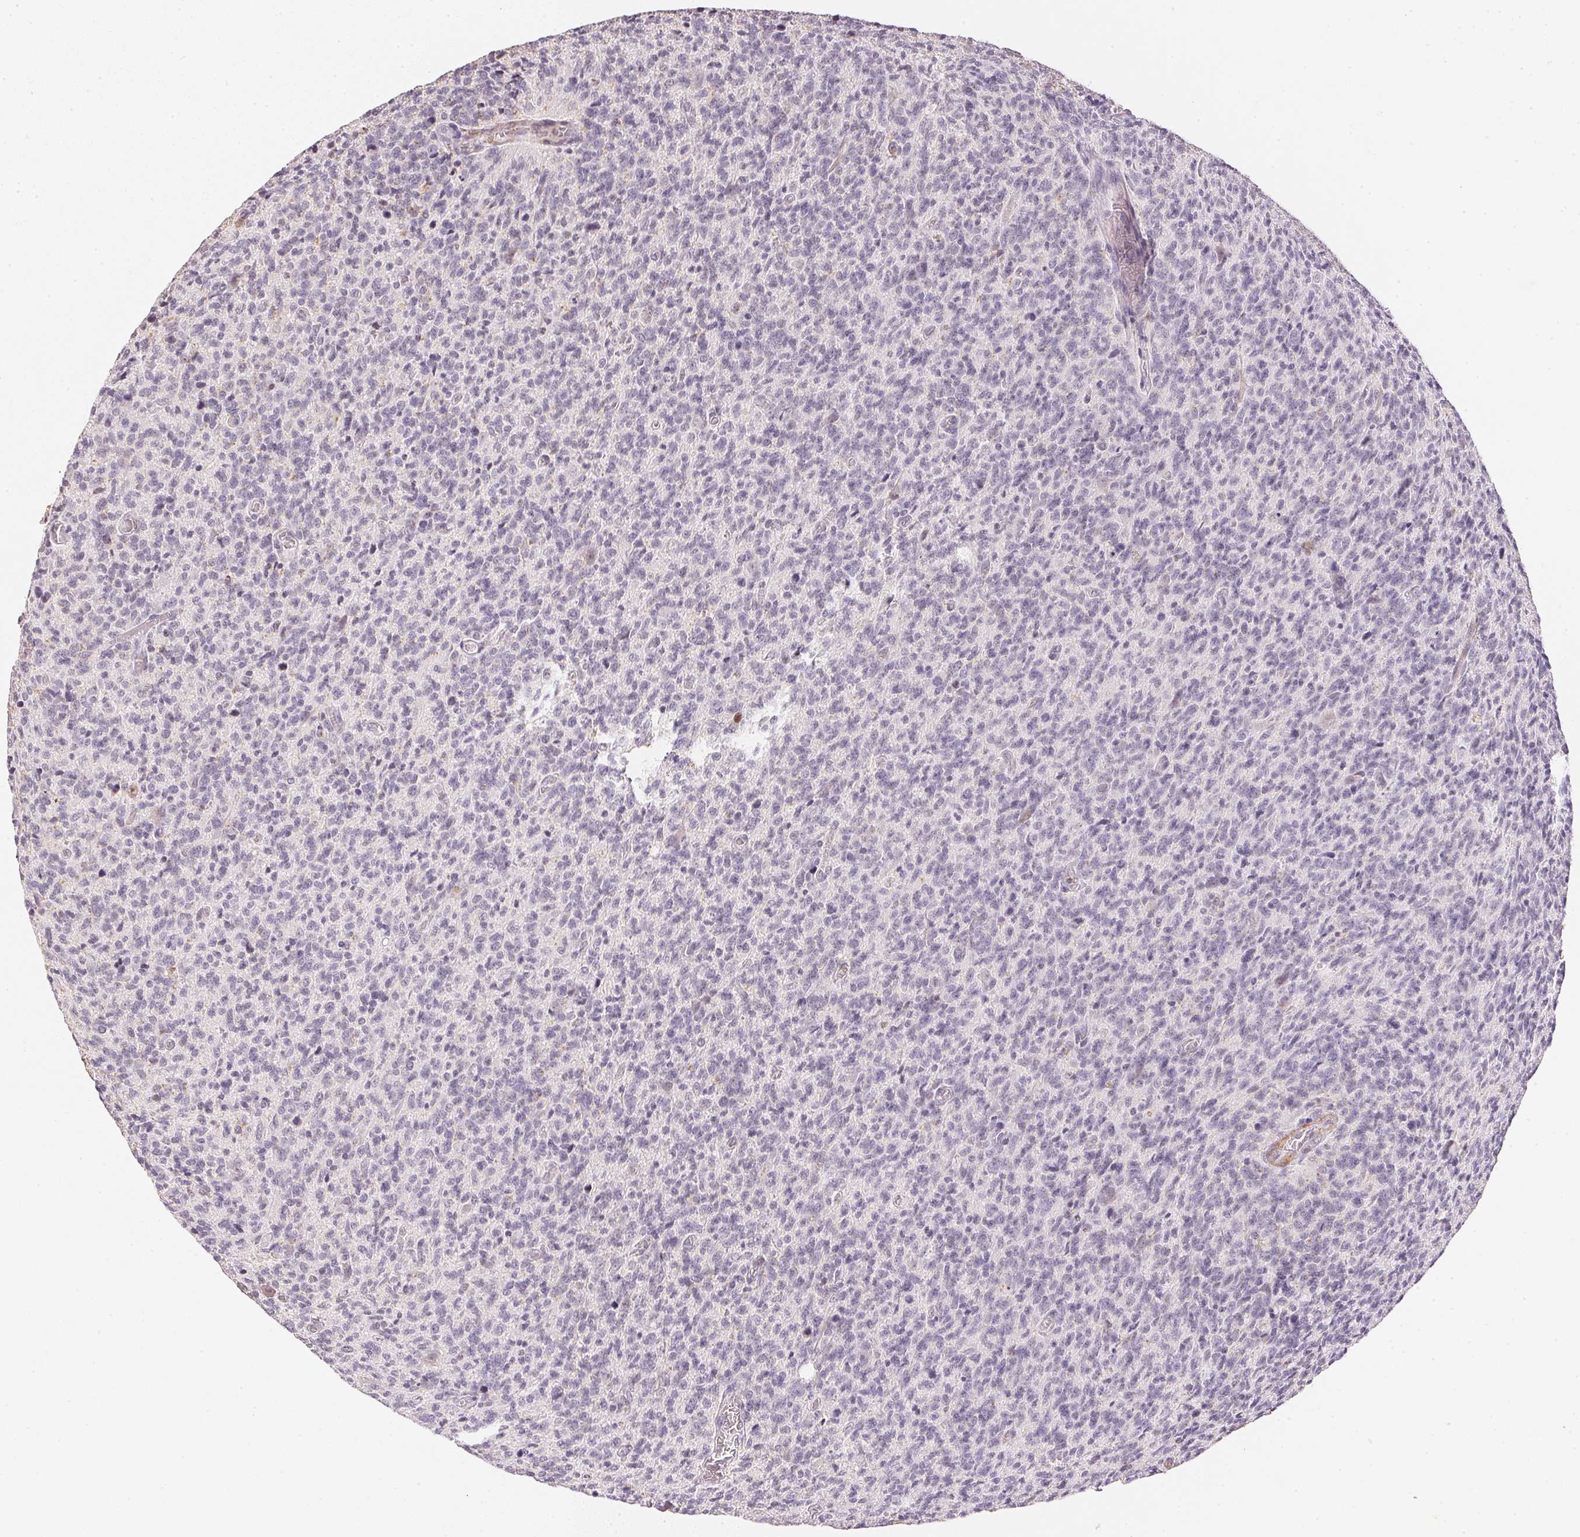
{"staining": {"intensity": "negative", "quantity": "none", "location": "none"}, "tissue": "glioma", "cell_type": "Tumor cells", "image_type": "cancer", "snomed": [{"axis": "morphology", "description": "Glioma, malignant, High grade"}, {"axis": "topography", "description": "Brain"}], "caption": "Histopathology image shows no protein expression in tumor cells of malignant glioma (high-grade) tissue.", "gene": "SMTN", "patient": {"sex": "male", "age": 76}}